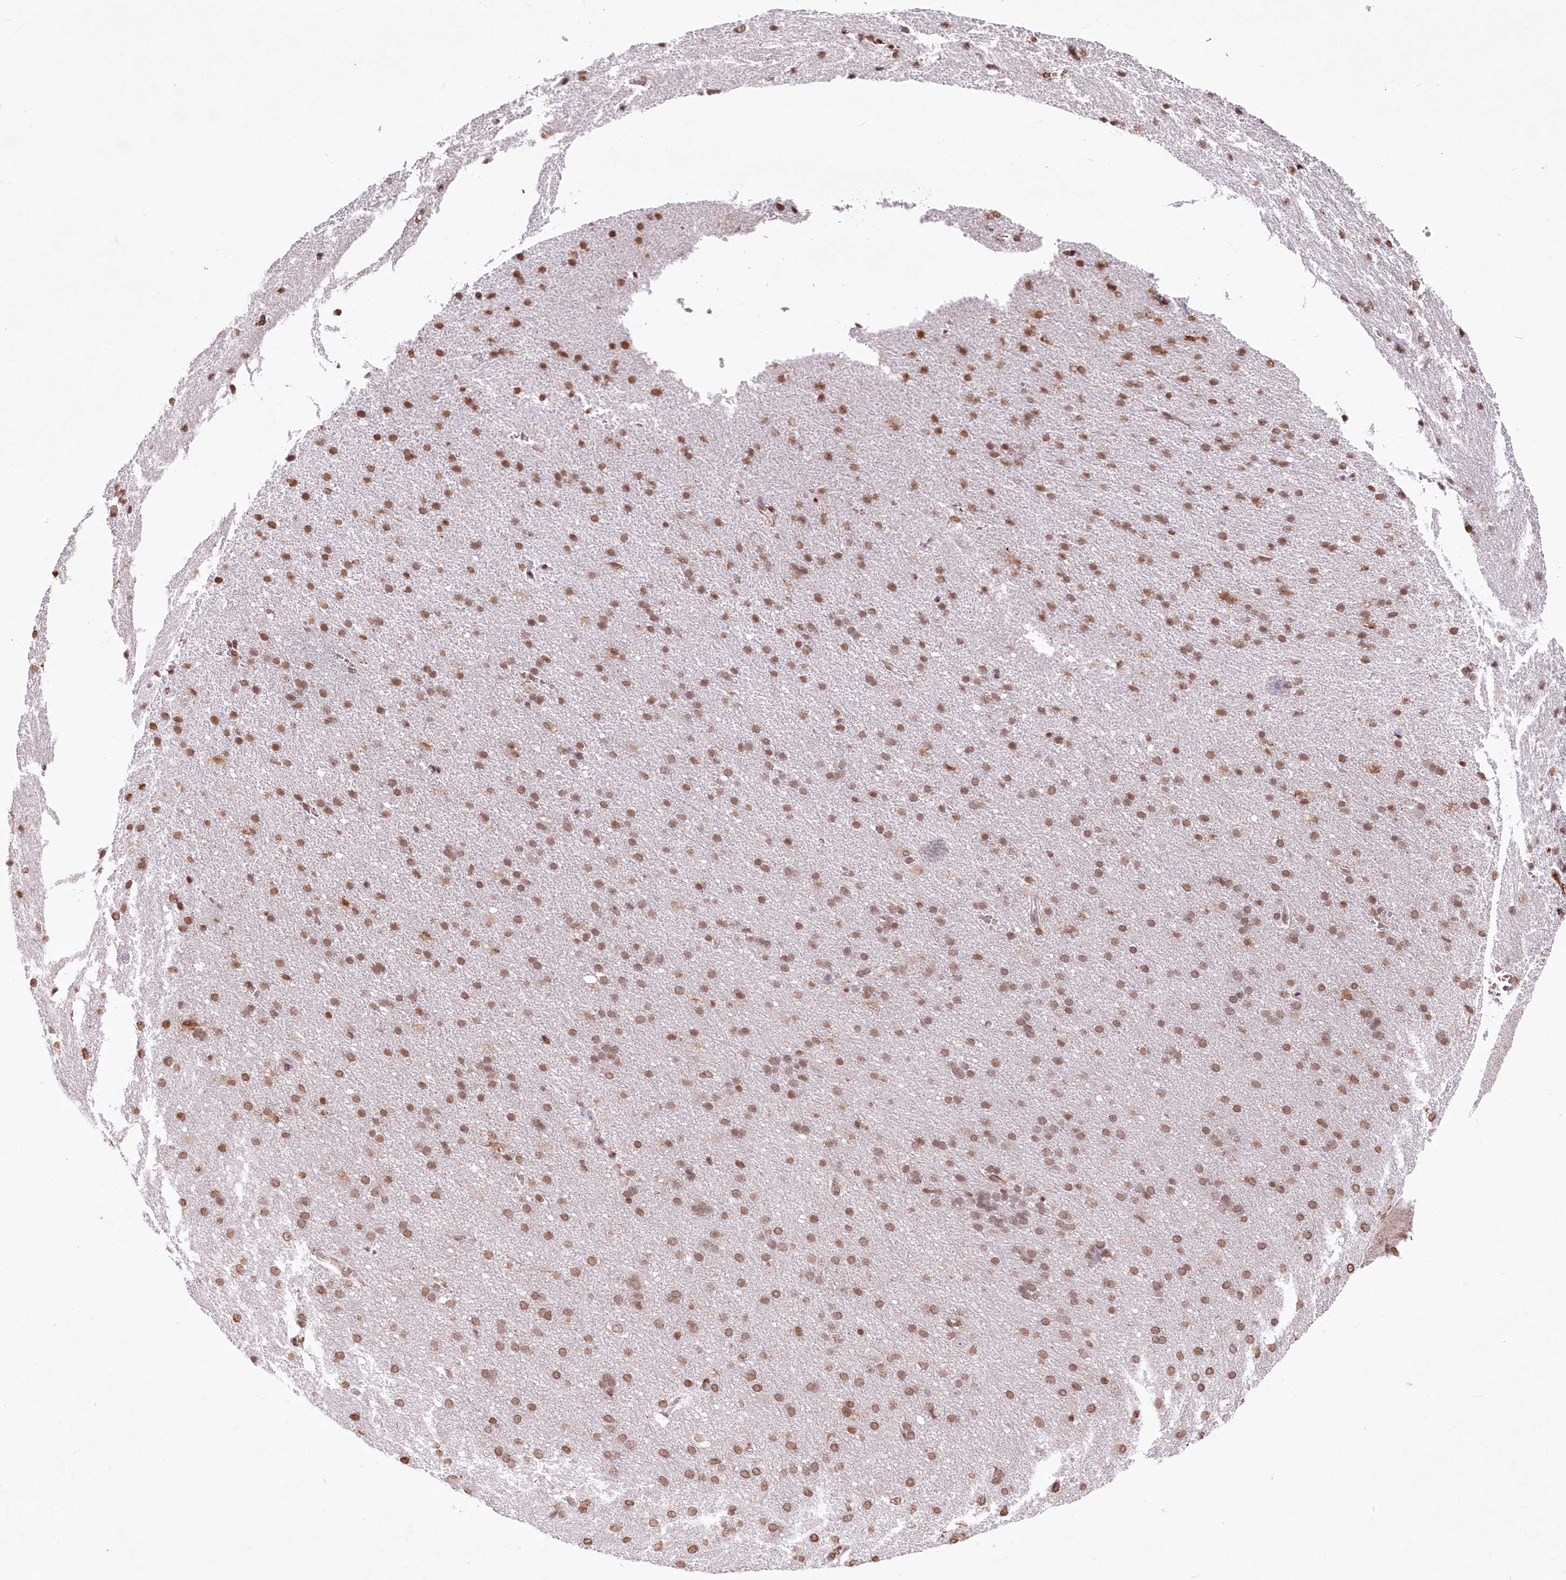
{"staining": {"intensity": "moderate", "quantity": ">75%", "location": "nuclear"}, "tissue": "cerebral cortex", "cell_type": "Endothelial cells", "image_type": "normal", "snomed": [{"axis": "morphology", "description": "Normal tissue, NOS"}, {"axis": "topography", "description": "Cerebral cortex"}], "caption": "A brown stain shows moderate nuclear positivity of a protein in endothelial cells of benign human cerebral cortex.", "gene": "ENSG00000275740", "patient": {"sex": "male", "age": 62}}